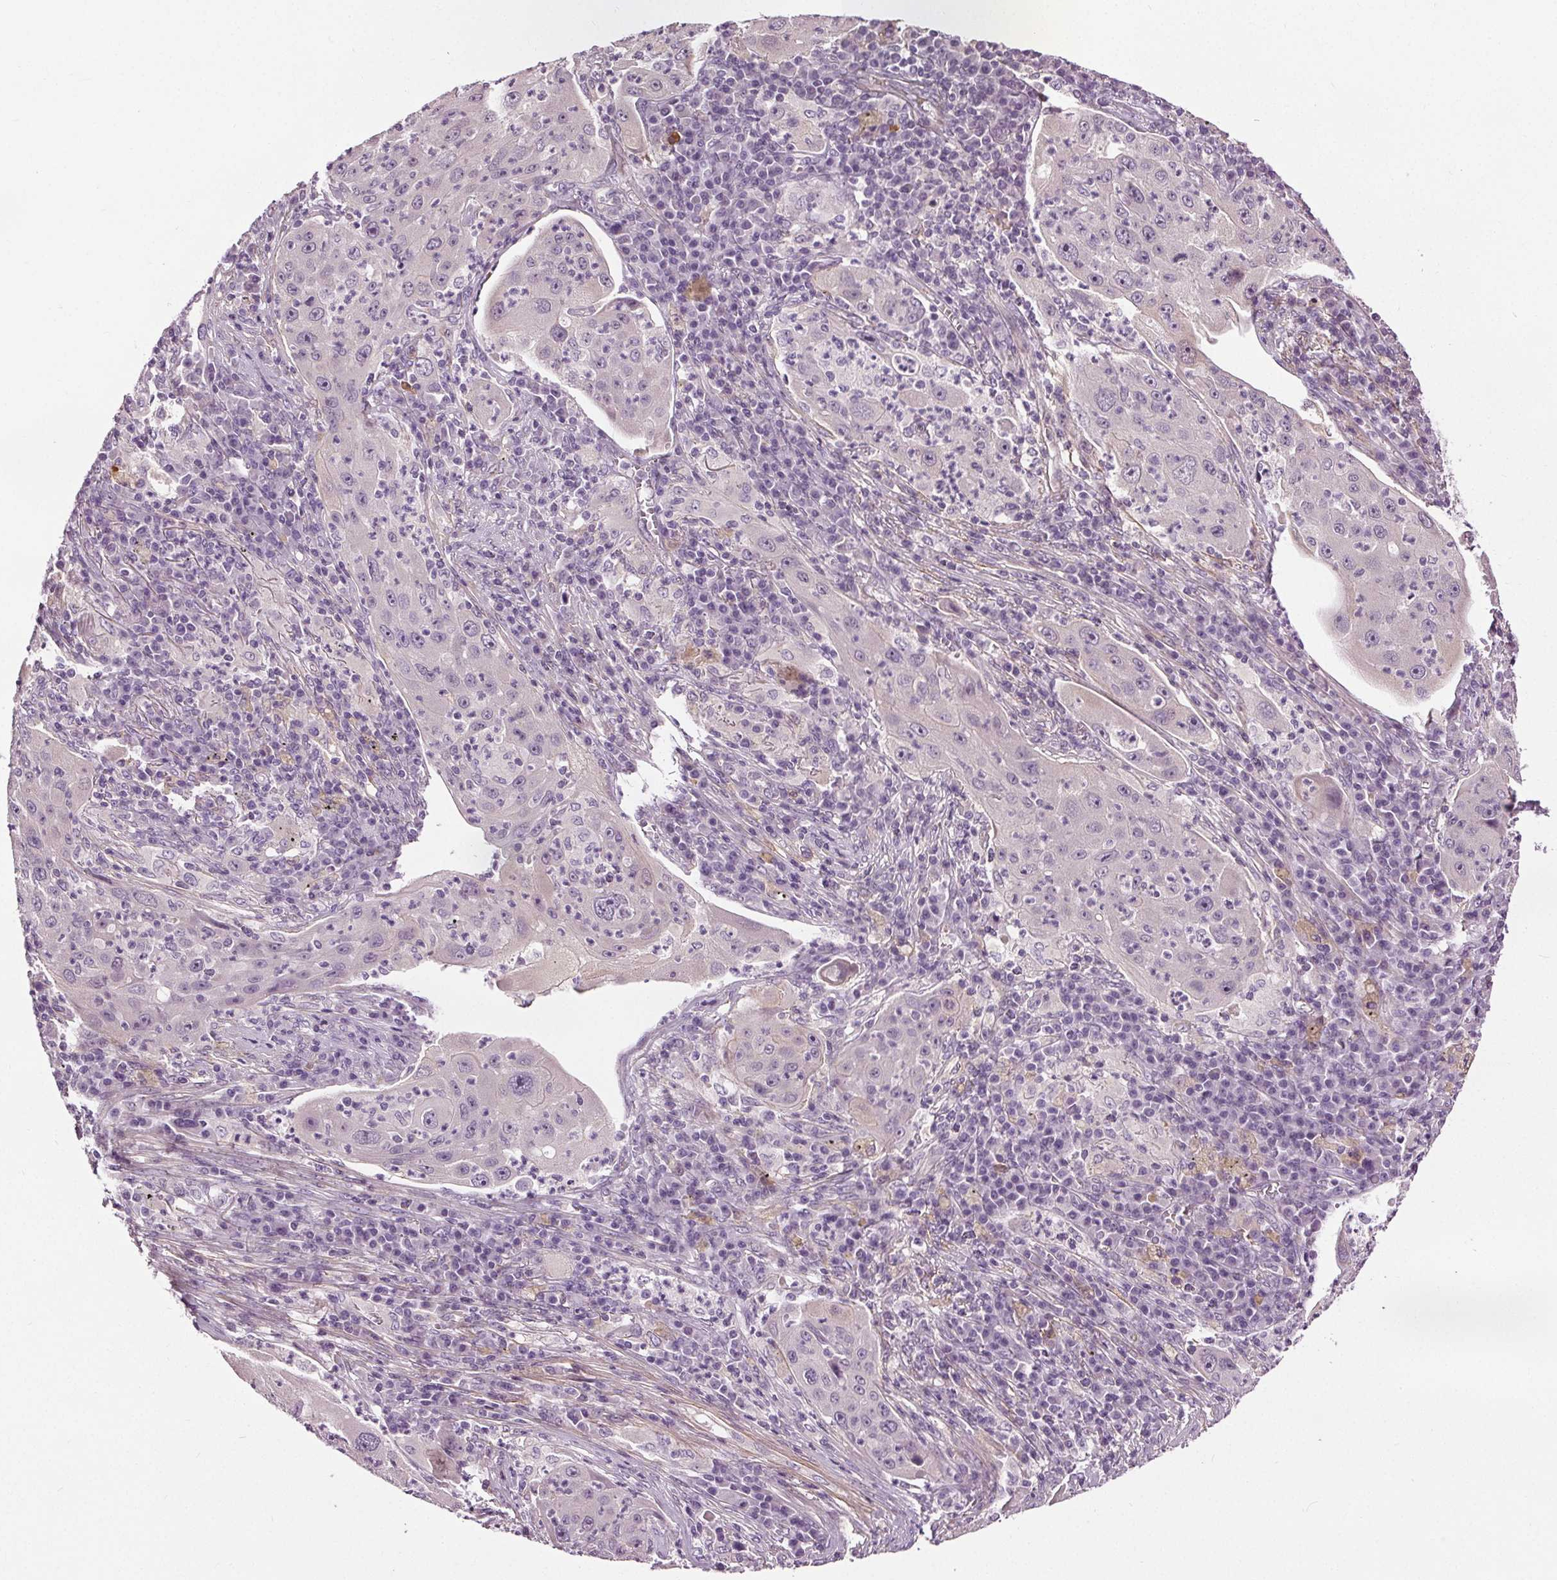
{"staining": {"intensity": "negative", "quantity": "none", "location": "none"}, "tissue": "lung cancer", "cell_type": "Tumor cells", "image_type": "cancer", "snomed": [{"axis": "morphology", "description": "Squamous cell carcinoma, NOS"}, {"axis": "topography", "description": "Lung"}], "caption": "The immunohistochemistry image has no significant positivity in tumor cells of lung cancer tissue. Nuclei are stained in blue.", "gene": "RASA1", "patient": {"sex": "female", "age": 59}}